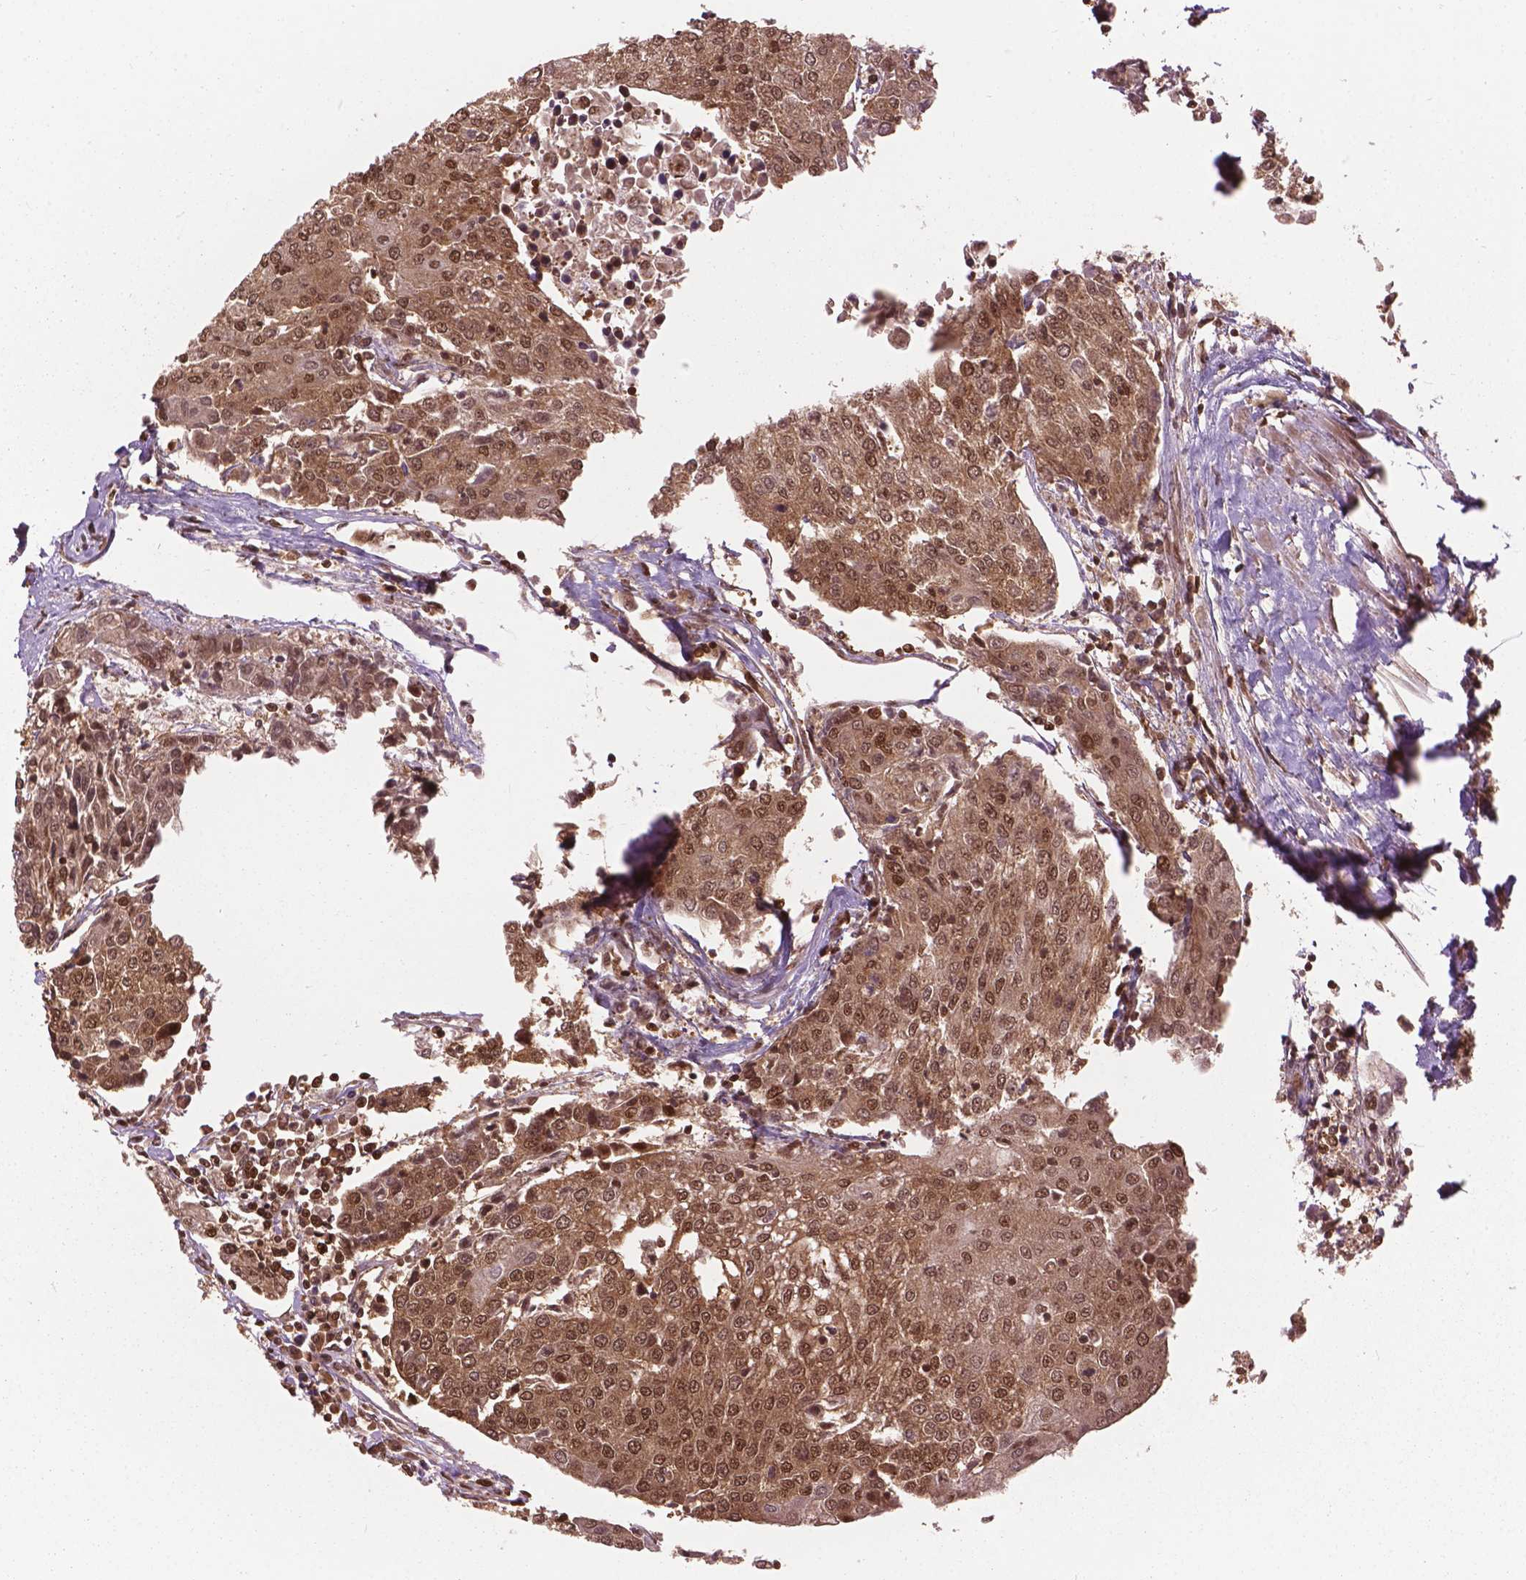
{"staining": {"intensity": "moderate", "quantity": ">75%", "location": "cytoplasmic/membranous,nuclear"}, "tissue": "urothelial cancer", "cell_type": "Tumor cells", "image_type": "cancer", "snomed": [{"axis": "morphology", "description": "Urothelial carcinoma, High grade"}, {"axis": "topography", "description": "Urinary bladder"}], "caption": "IHC of human urothelial cancer demonstrates medium levels of moderate cytoplasmic/membranous and nuclear expression in approximately >75% of tumor cells.", "gene": "ANP32B", "patient": {"sex": "female", "age": 85}}